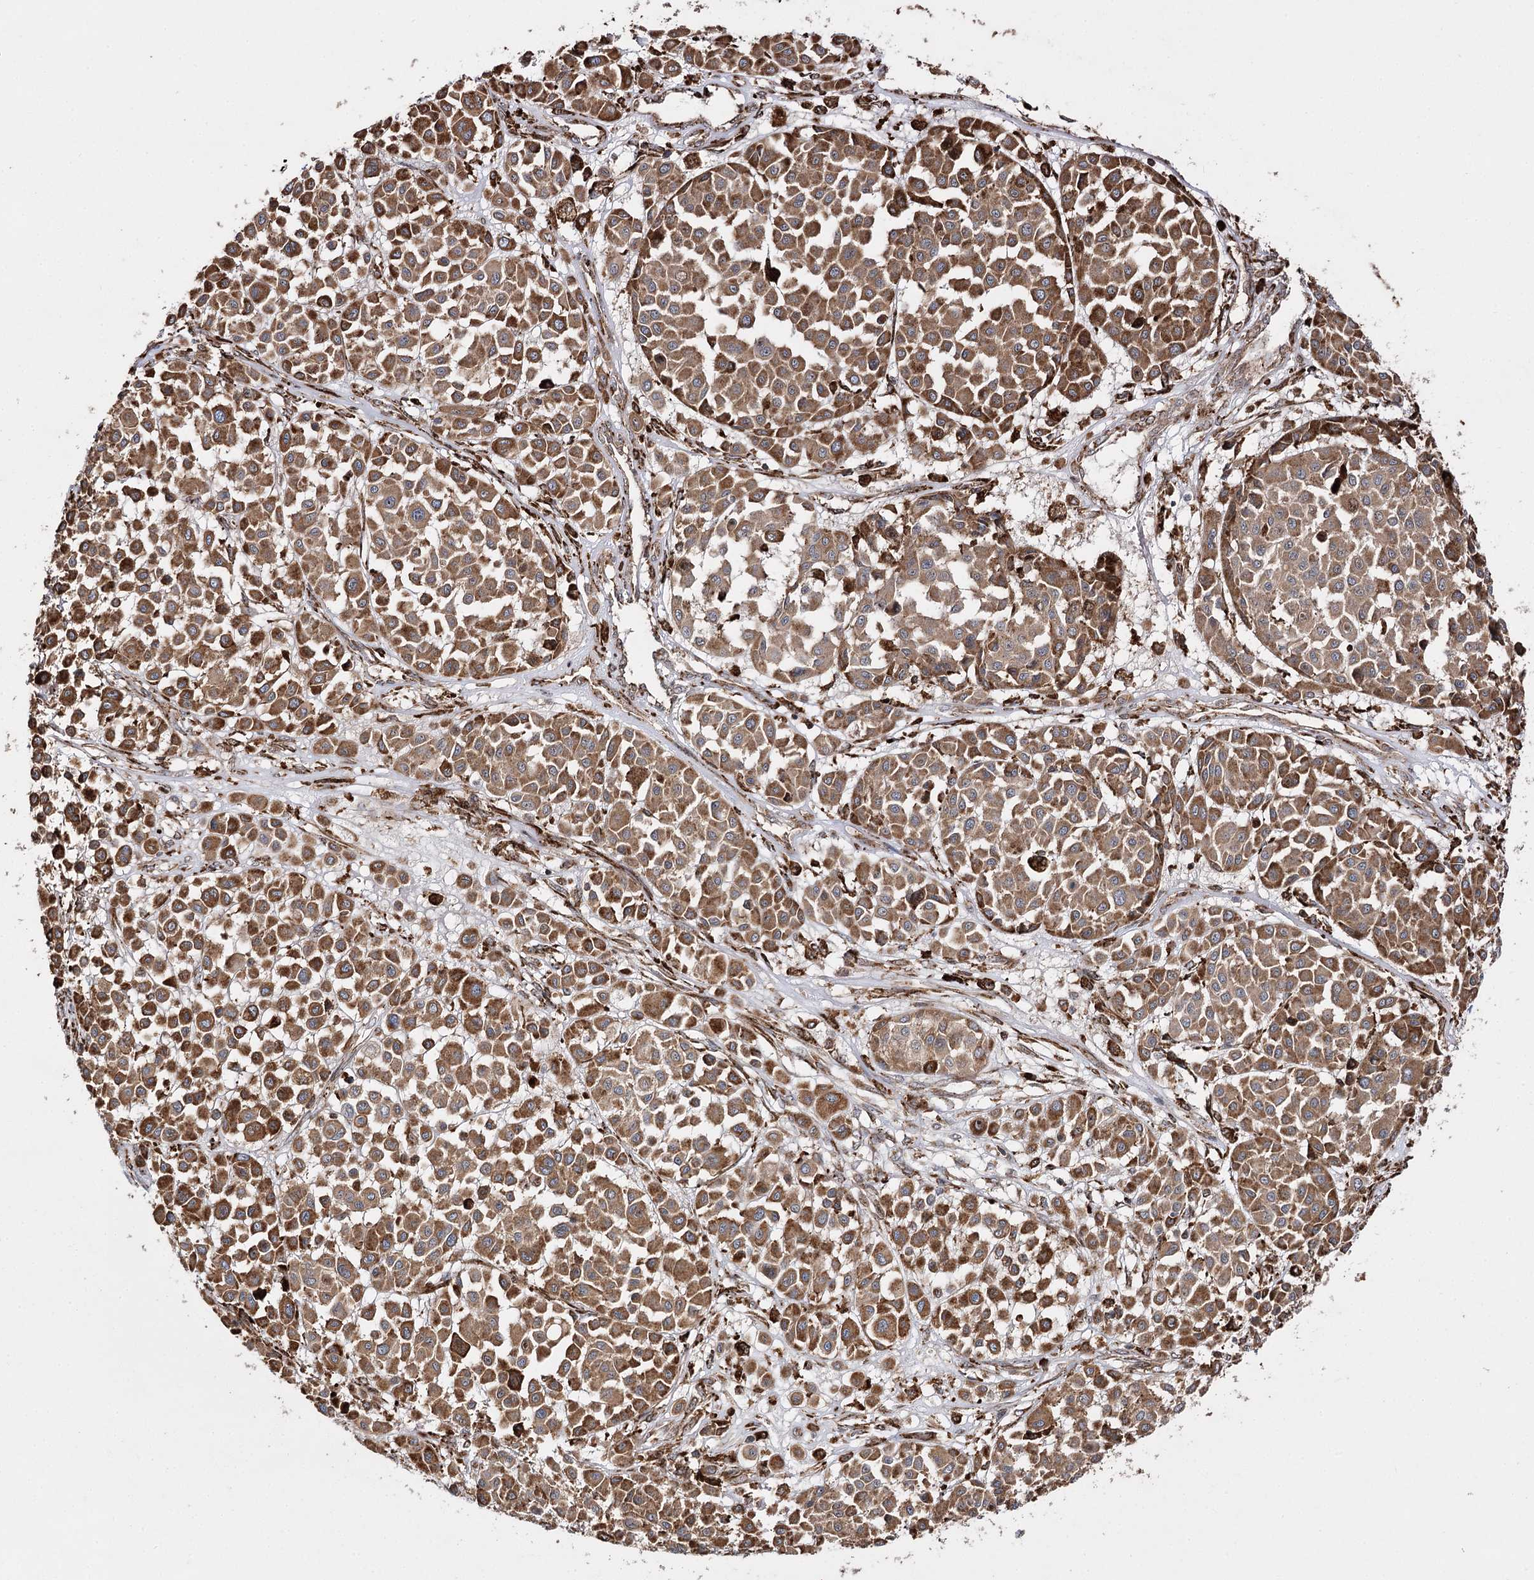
{"staining": {"intensity": "moderate", "quantity": ">75%", "location": "cytoplasmic/membranous"}, "tissue": "melanoma", "cell_type": "Tumor cells", "image_type": "cancer", "snomed": [{"axis": "morphology", "description": "Malignant melanoma, Metastatic site"}, {"axis": "topography", "description": "Soft tissue"}], "caption": "An IHC histopathology image of neoplastic tissue is shown. Protein staining in brown shows moderate cytoplasmic/membranous positivity in melanoma within tumor cells. Immunohistochemistry (ihc) stains the protein of interest in brown and the nuclei are stained blue.", "gene": "FANCL", "patient": {"sex": "male", "age": 41}}